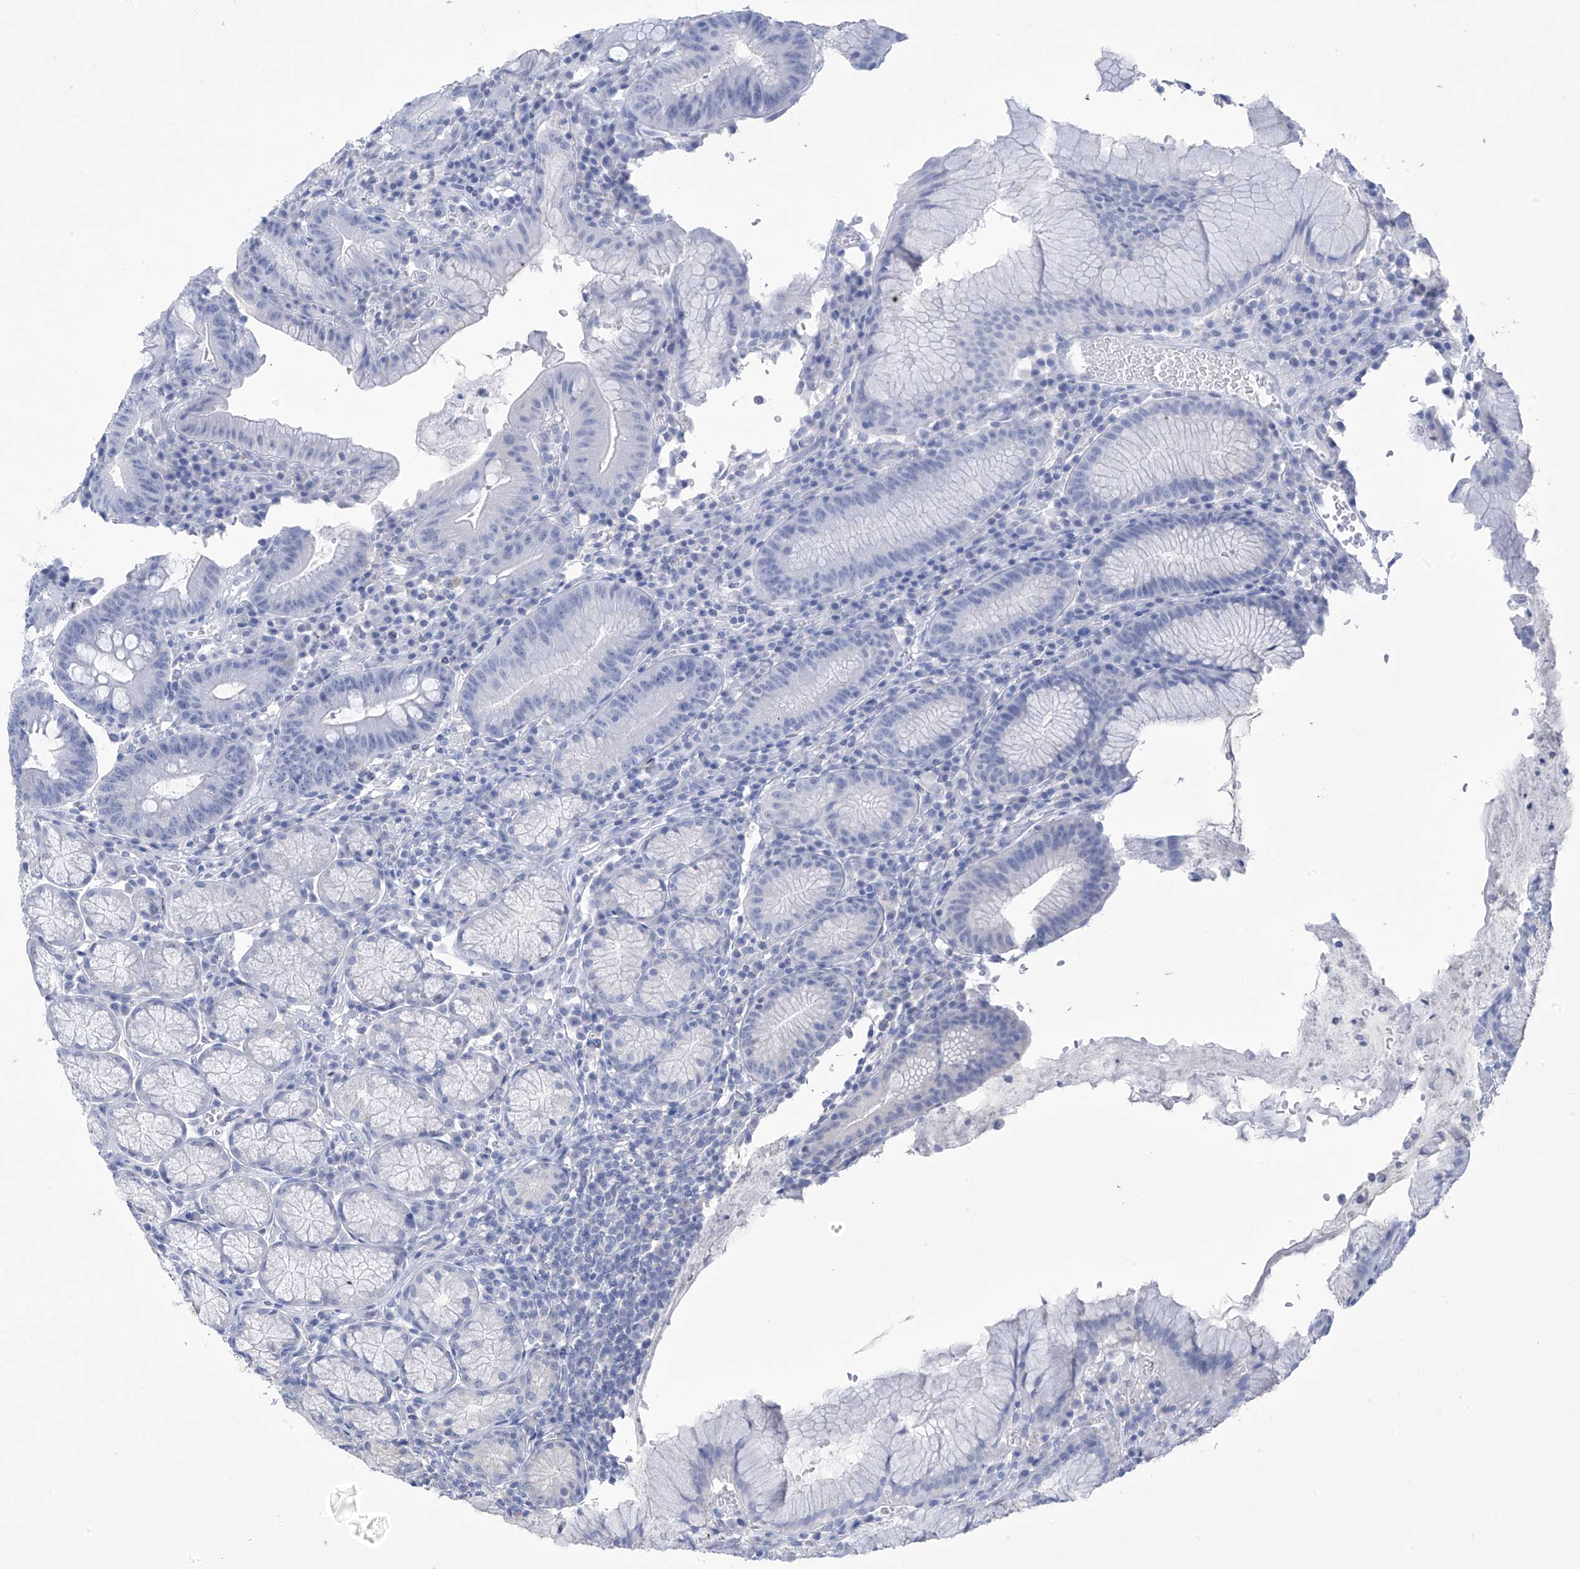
{"staining": {"intensity": "moderate", "quantity": "<25%", "location": "cytoplasmic/membranous"}, "tissue": "stomach", "cell_type": "Glandular cells", "image_type": "normal", "snomed": [{"axis": "morphology", "description": "Normal tissue, NOS"}, {"axis": "topography", "description": "Stomach"}], "caption": "A high-resolution micrograph shows IHC staining of benign stomach, which shows moderate cytoplasmic/membranous expression in approximately <25% of glandular cells. The staining is performed using DAB brown chromogen to label protein expression. The nuclei are counter-stained blue using hematoxylin.", "gene": "OGT", "patient": {"sex": "male", "age": 55}}